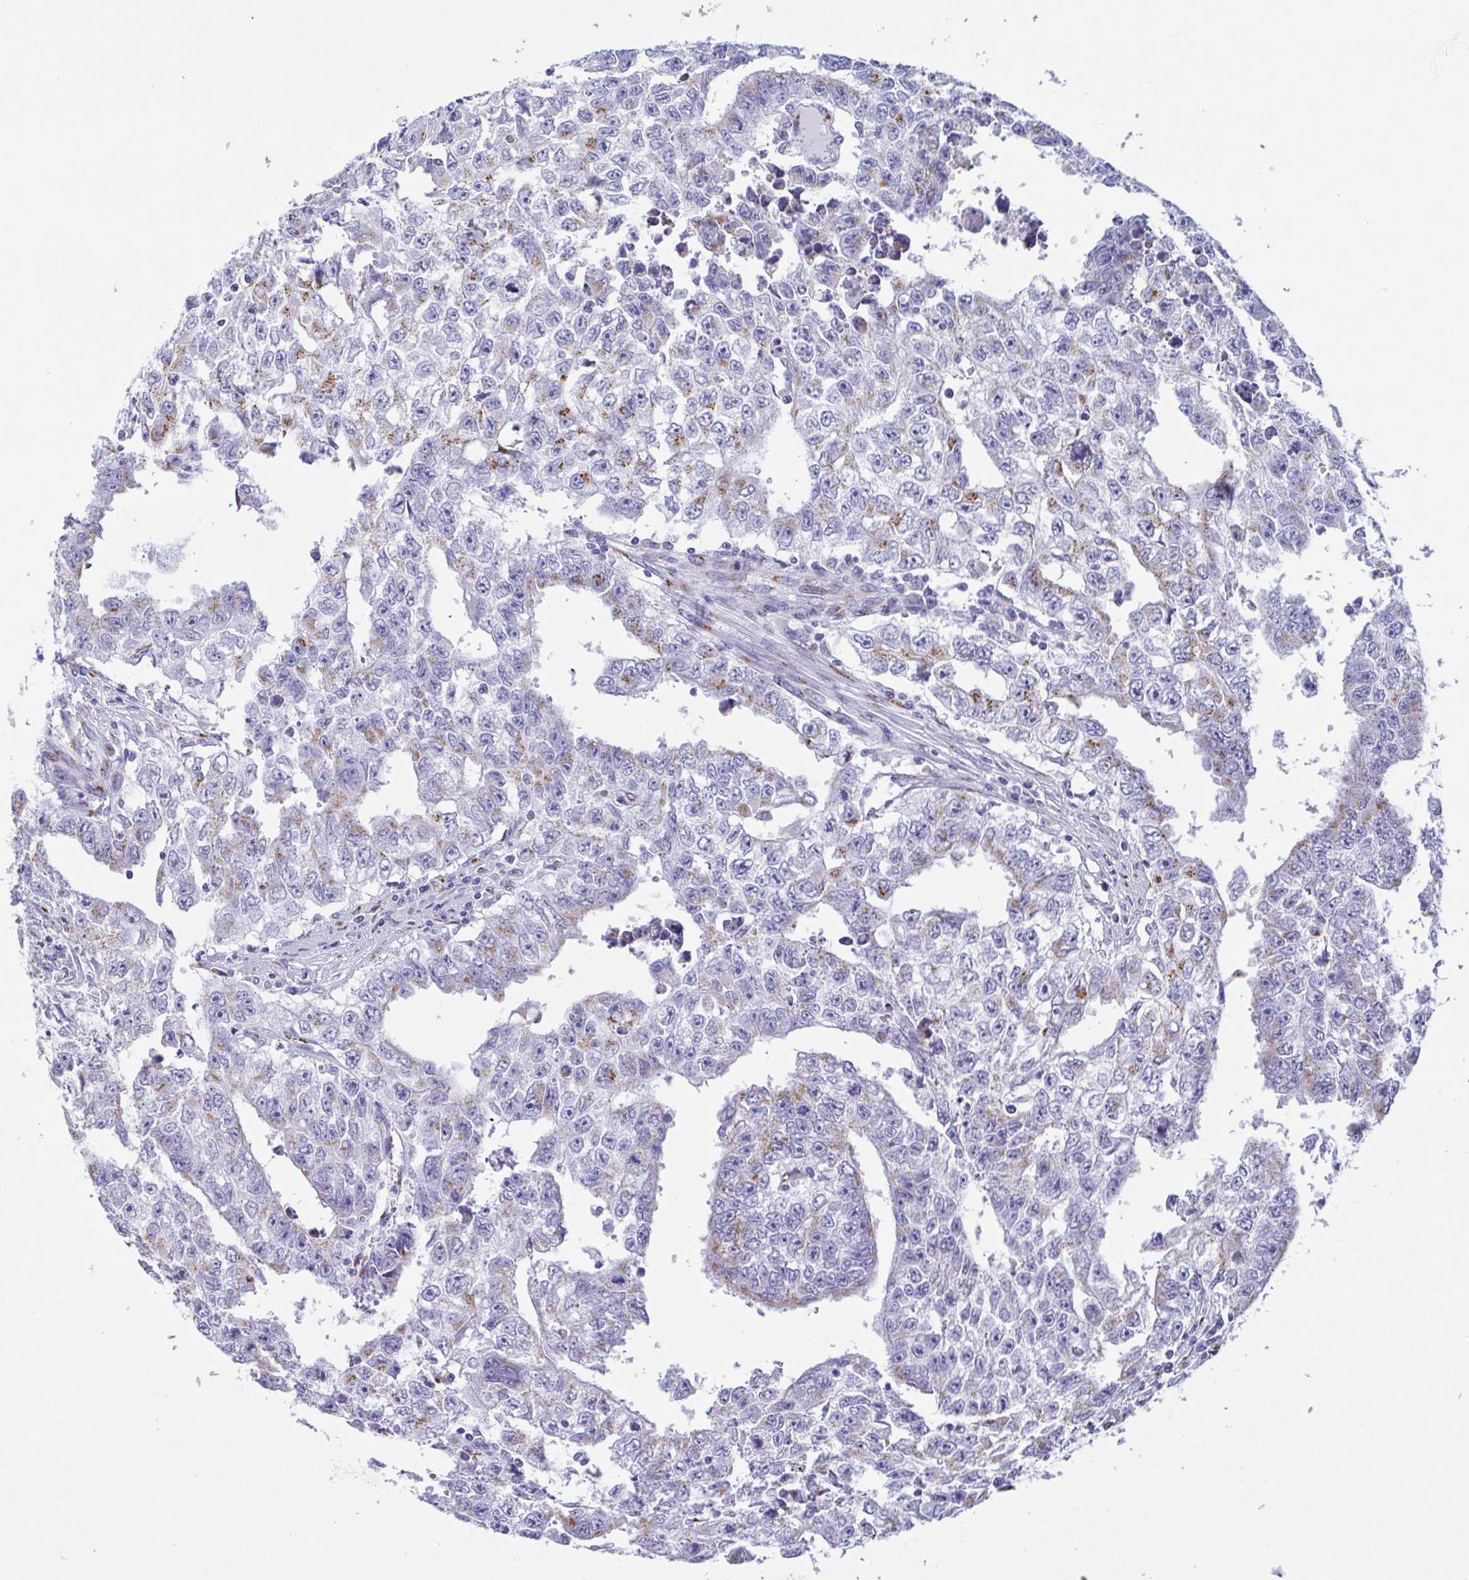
{"staining": {"intensity": "weak", "quantity": "<25%", "location": "cytoplasmic/membranous"}, "tissue": "testis cancer", "cell_type": "Tumor cells", "image_type": "cancer", "snomed": [{"axis": "morphology", "description": "Carcinoma, Embryonal, NOS"}, {"axis": "morphology", "description": "Teratoma, malignant, NOS"}, {"axis": "topography", "description": "Testis"}], "caption": "Protein analysis of testis embryonal carcinoma reveals no significant expression in tumor cells. (Stains: DAB (3,3'-diaminobenzidine) IHC with hematoxylin counter stain, Microscopy: brightfield microscopy at high magnification).", "gene": "SULT1B1", "patient": {"sex": "male", "age": 24}}